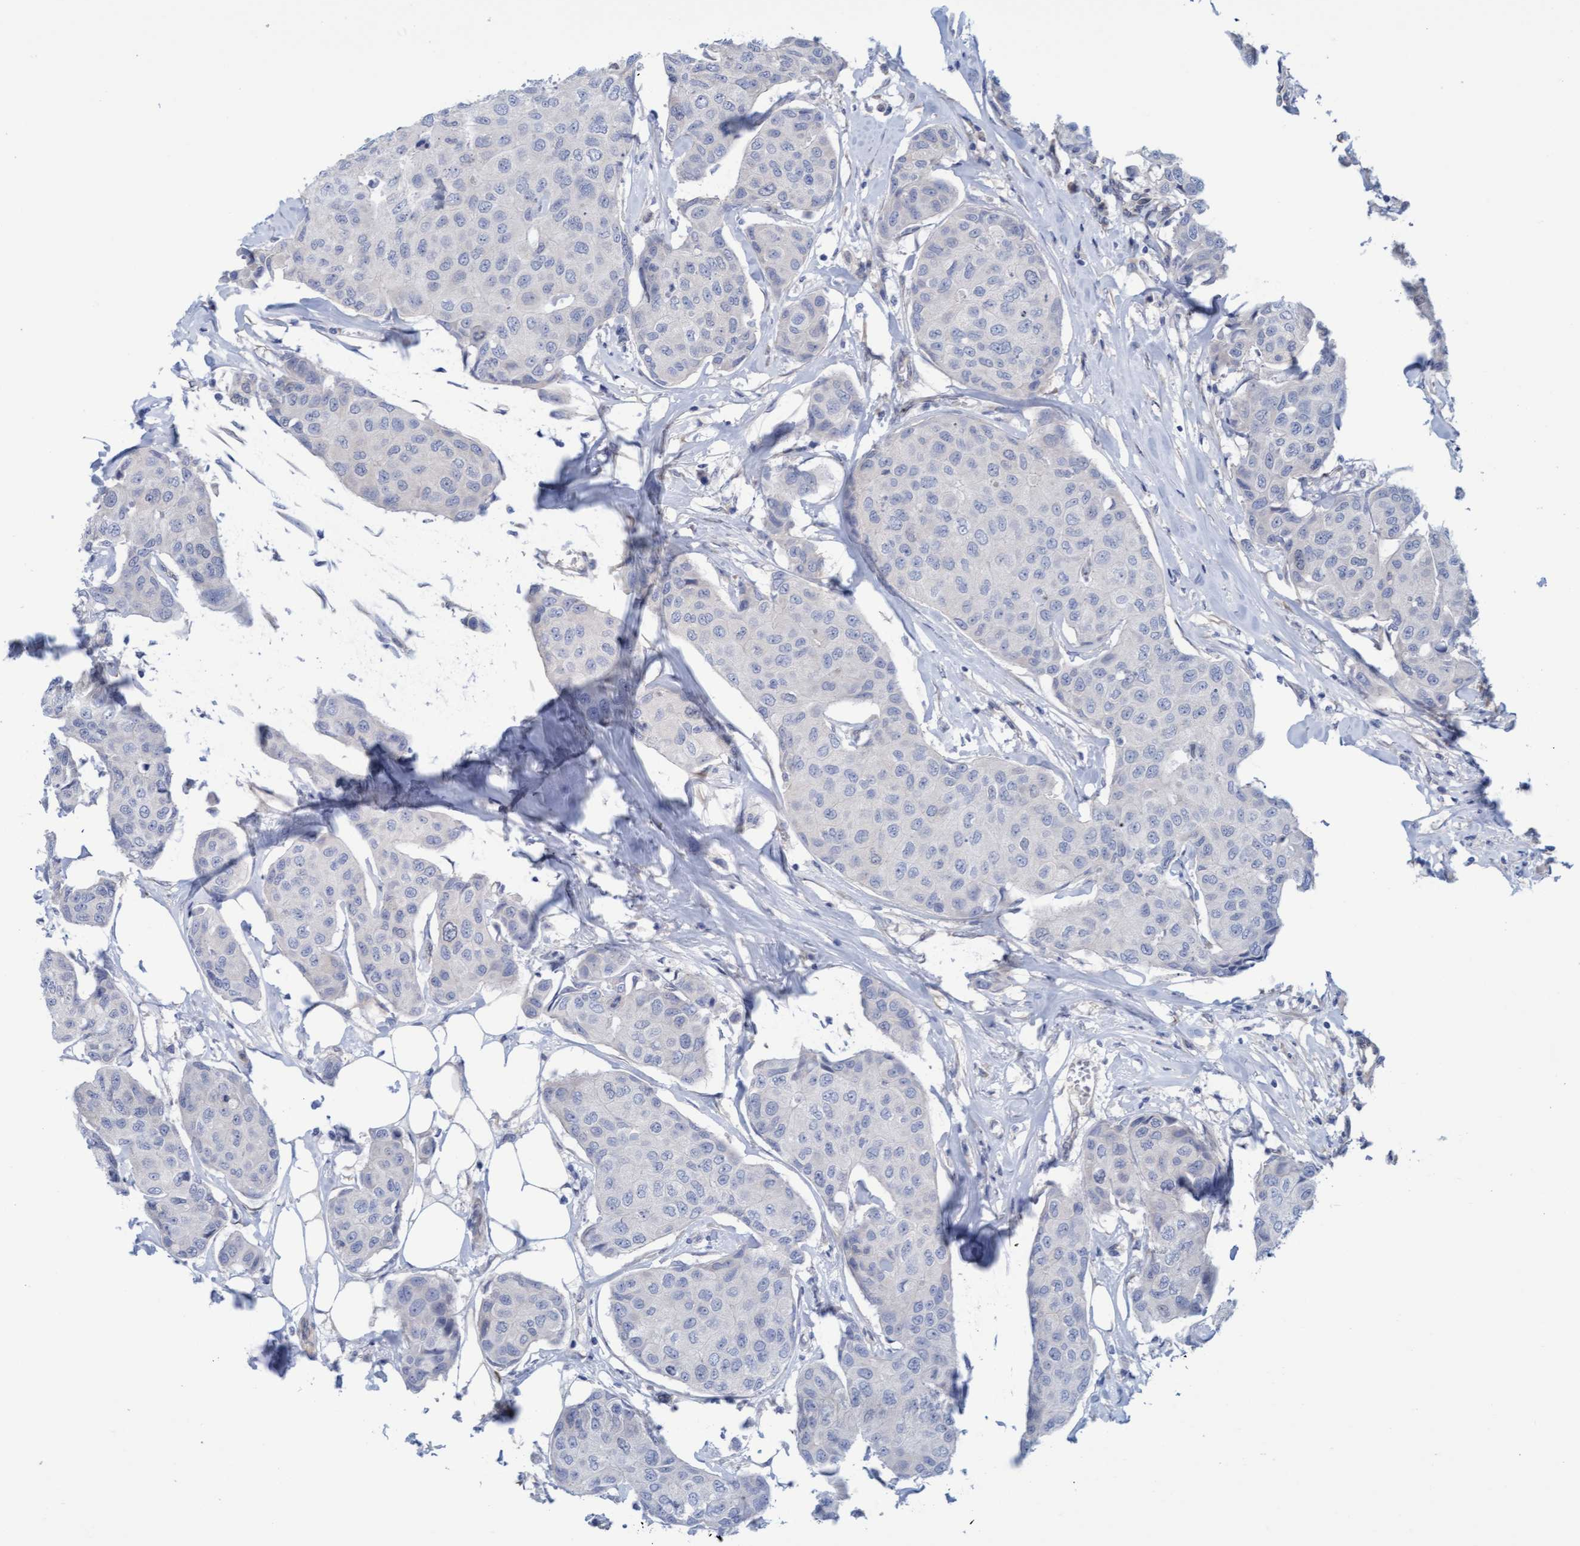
{"staining": {"intensity": "negative", "quantity": "none", "location": "none"}, "tissue": "breast cancer", "cell_type": "Tumor cells", "image_type": "cancer", "snomed": [{"axis": "morphology", "description": "Duct carcinoma"}, {"axis": "topography", "description": "Breast"}], "caption": "Protein analysis of breast cancer (infiltrating ductal carcinoma) displays no significant staining in tumor cells.", "gene": "STXBP1", "patient": {"sex": "female", "age": 80}}